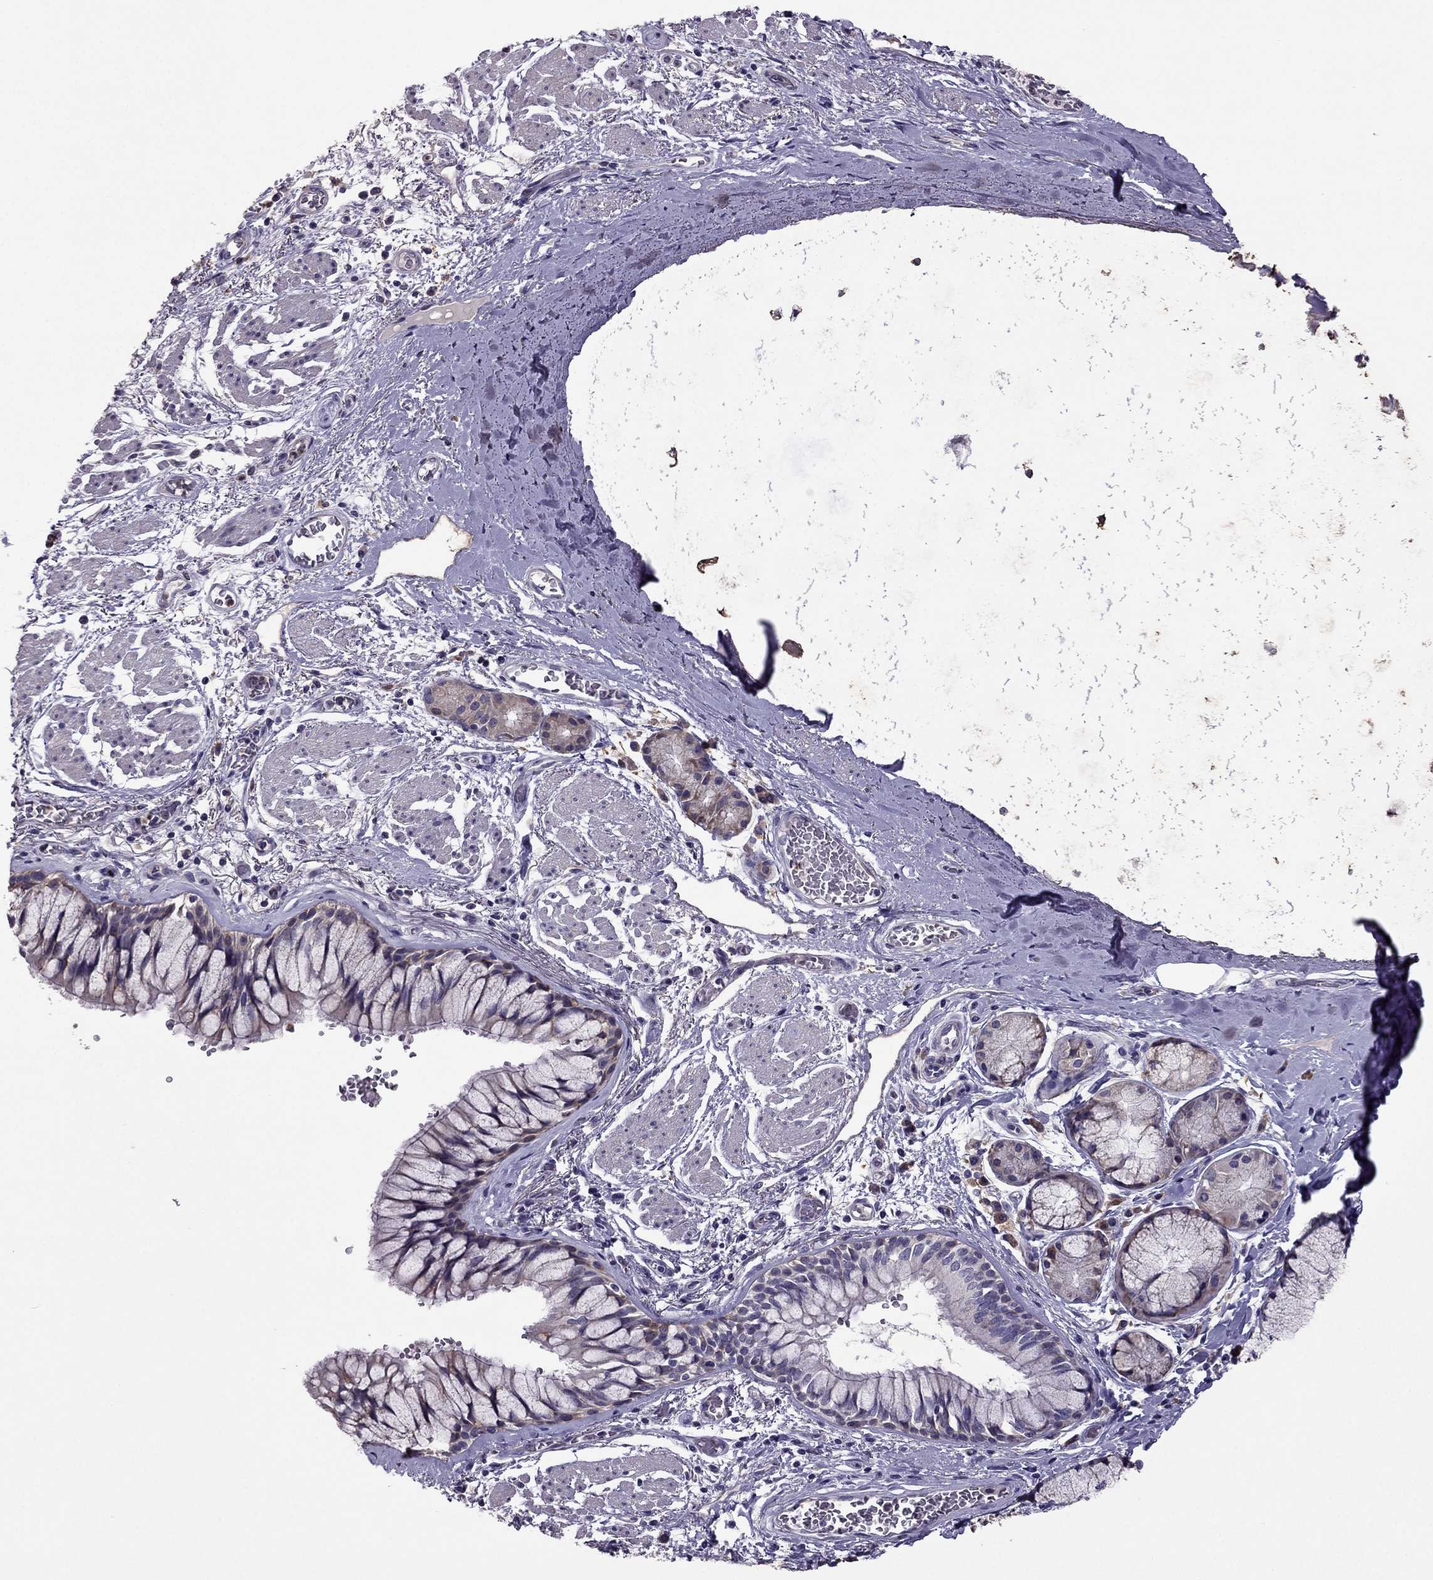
{"staining": {"intensity": "negative", "quantity": "none", "location": "none"}, "tissue": "bronchus", "cell_type": "Respiratory epithelial cells", "image_type": "normal", "snomed": [{"axis": "morphology", "description": "Normal tissue, NOS"}, {"axis": "topography", "description": "Bronchus"}, {"axis": "topography", "description": "Lung"}], "caption": "DAB immunohistochemical staining of unremarkable human bronchus reveals no significant expression in respiratory epithelial cells. (DAB immunohistochemistry (IHC), high magnification).", "gene": "CDH9", "patient": {"sex": "female", "age": 57}}